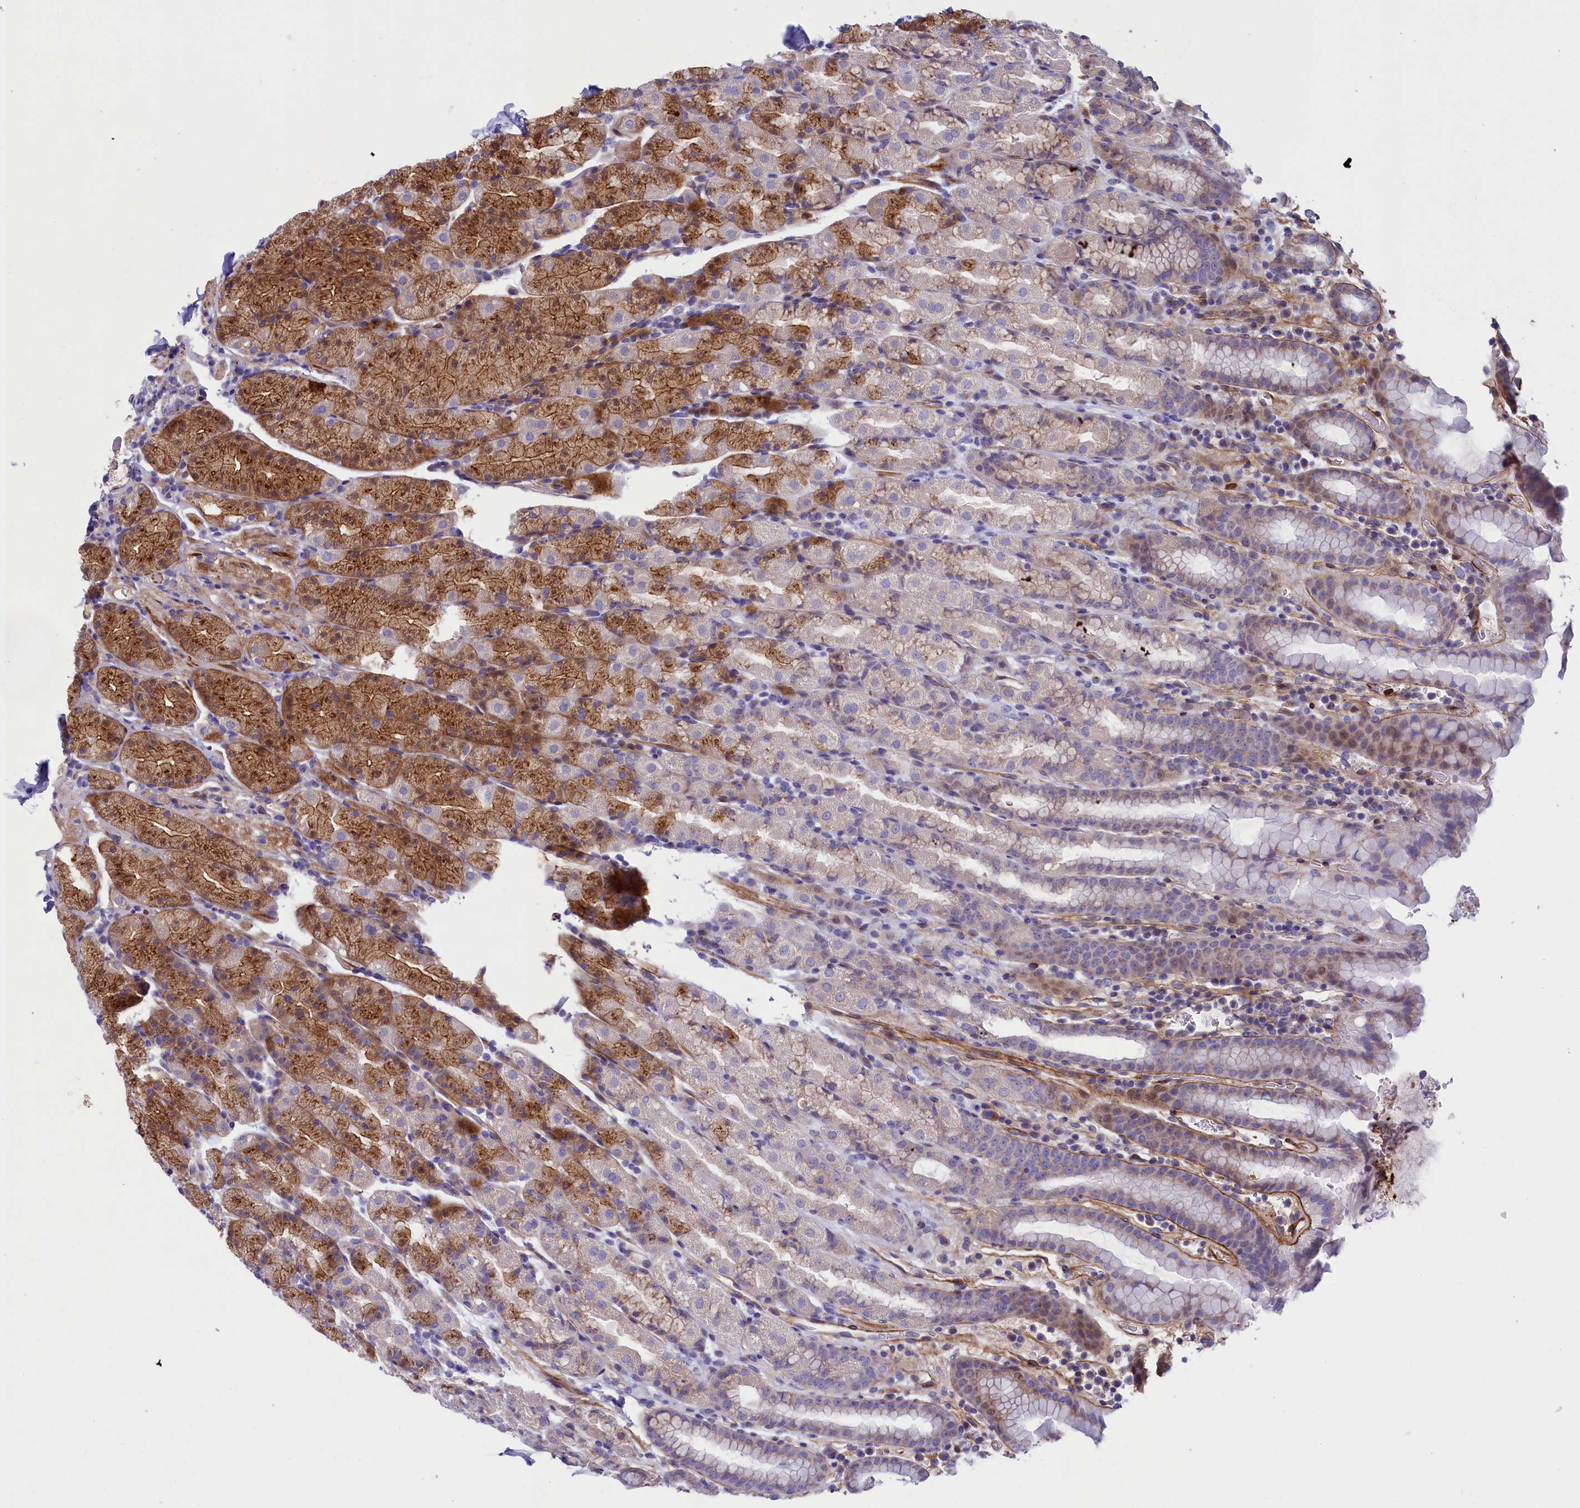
{"staining": {"intensity": "strong", "quantity": "25%-75%", "location": "cytoplasmic/membranous"}, "tissue": "stomach", "cell_type": "Glandular cells", "image_type": "normal", "snomed": [{"axis": "morphology", "description": "Normal tissue, NOS"}, {"axis": "topography", "description": "Stomach, upper"}, {"axis": "topography", "description": "Stomach, lower"}, {"axis": "topography", "description": "Small intestine"}], "caption": "High-power microscopy captured an immunohistochemistry photomicrograph of unremarkable stomach, revealing strong cytoplasmic/membranous staining in approximately 25%-75% of glandular cells.", "gene": "LOXL1", "patient": {"sex": "male", "age": 68}}